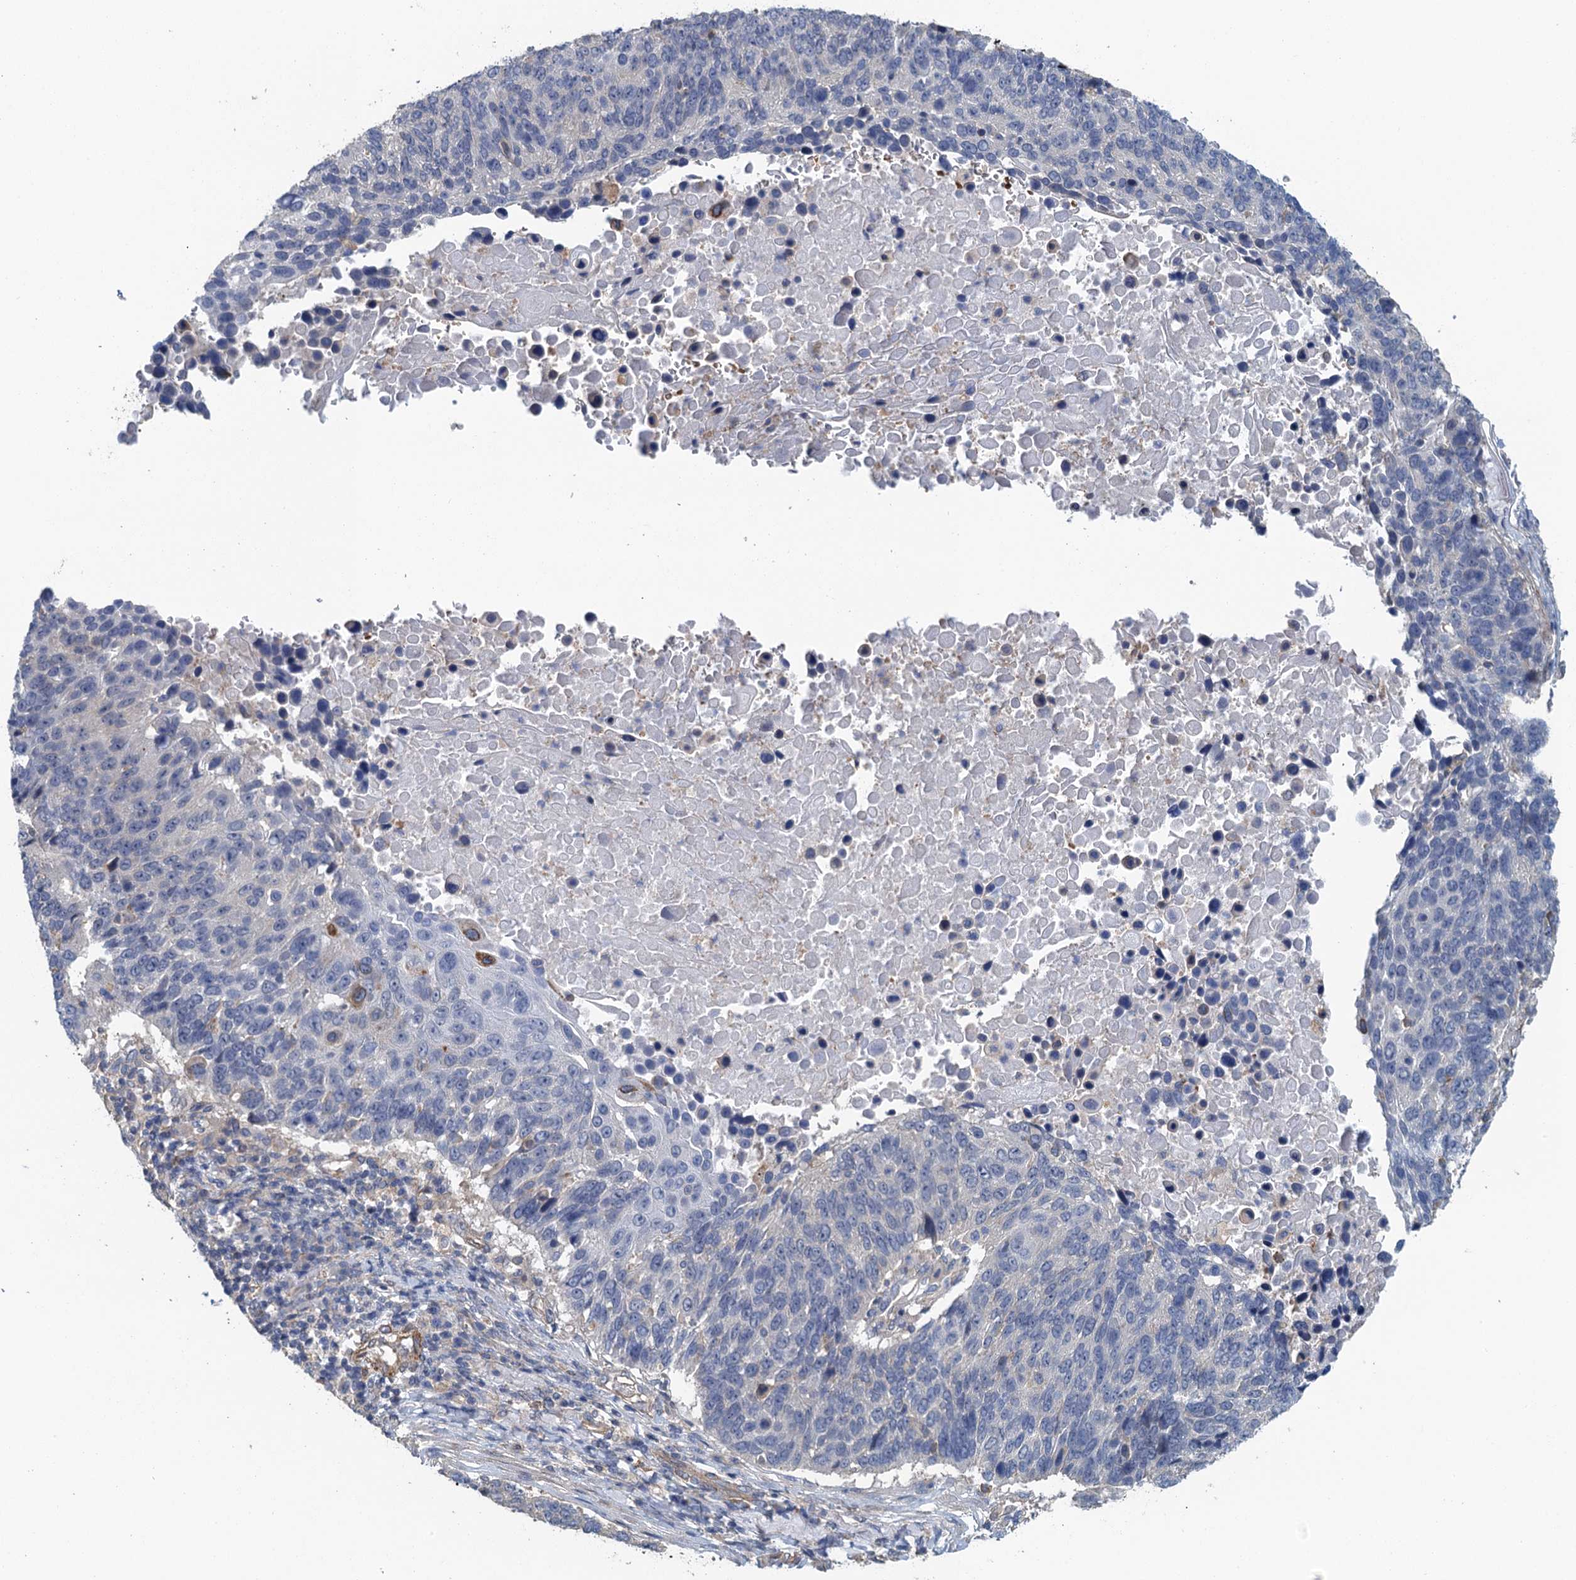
{"staining": {"intensity": "negative", "quantity": "none", "location": "none"}, "tissue": "lung cancer", "cell_type": "Tumor cells", "image_type": "cancer", "snomed": [{"axis": "morphology", "description": "Normal tissue, NOS"}, {"axis": "morphology", "description": "Squamous cell carcinoma, NOS"}, {"axis": "topography", "description": "Lymph node"}, {"axis": "topography", "description": "Lung"}], "caption": "Squamous cell carcinoma (lung) stained for a protein using IHC exhibits no positivity tumor cells.", "gene": "RSAD2", "patient": {"sex": "male", "age": 66}}